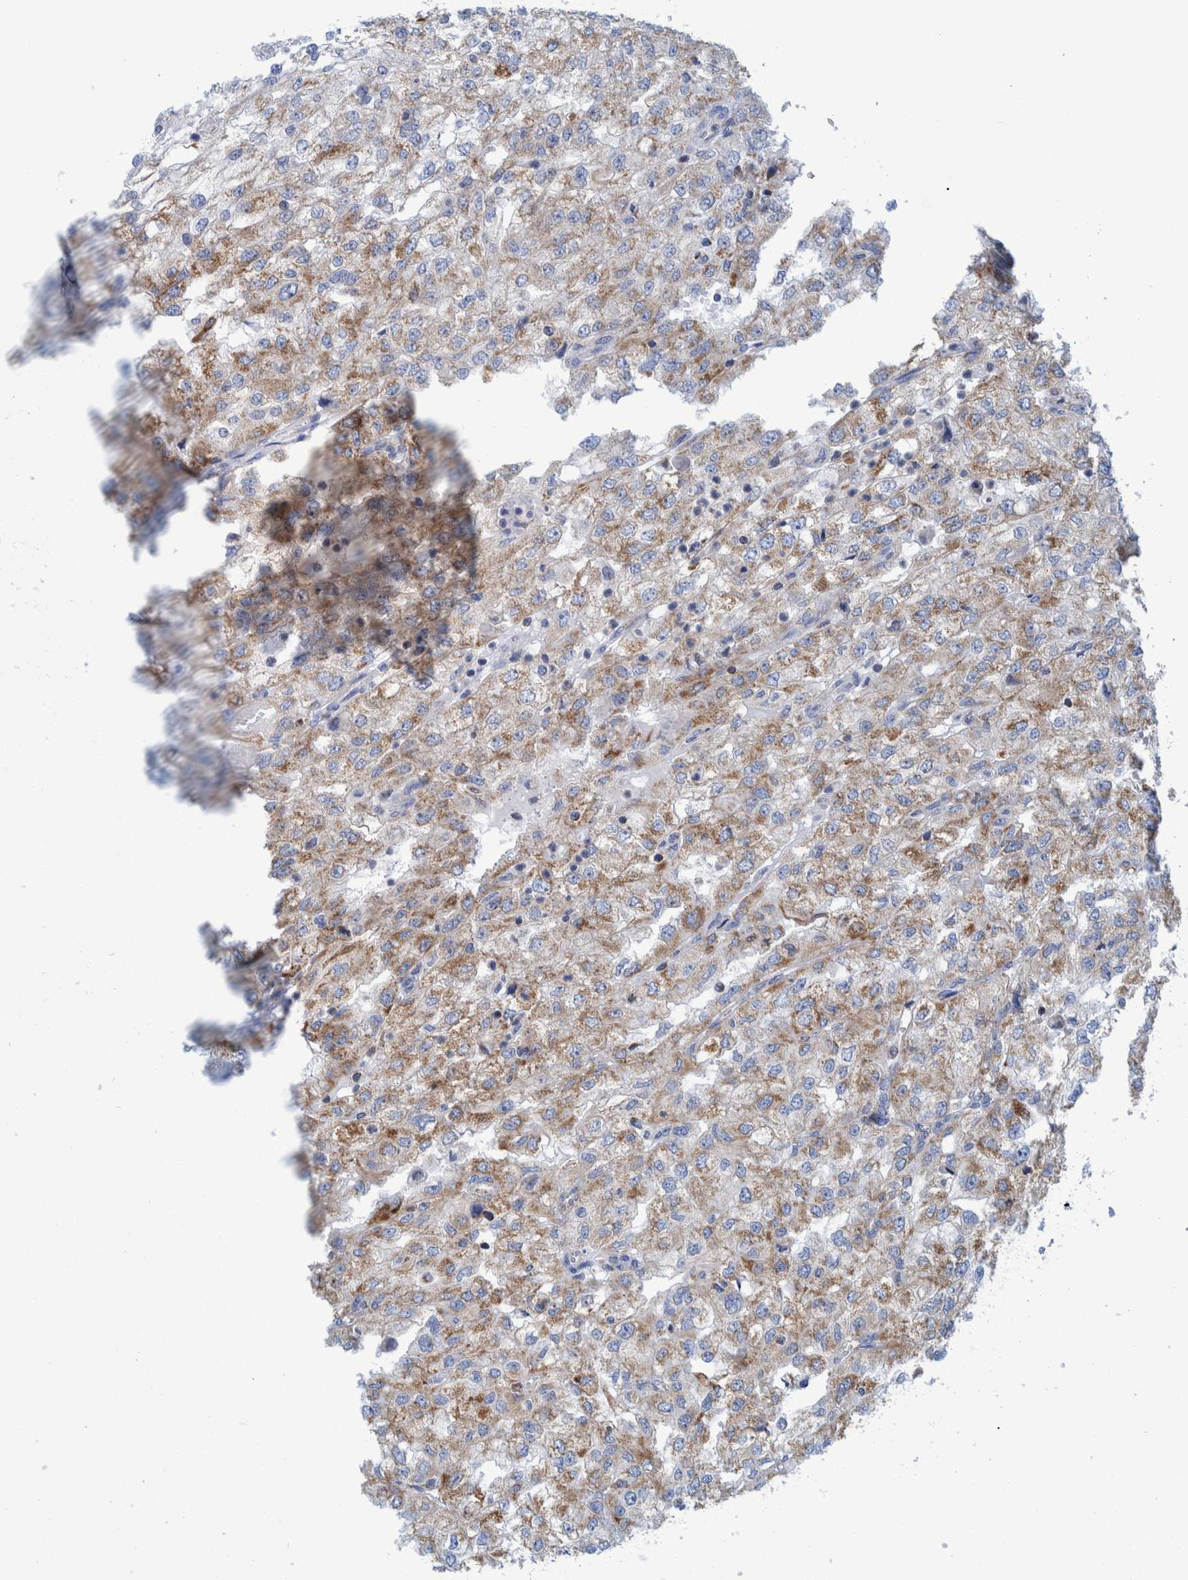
{"staining": {"intensity": "moderate", "quantity": "25%-75%", "location": "cytoplasmic/membranous"}, "tissue": "renal cancer", "cell_type": "Tumor cells", "image_type": "cancer", "snomed": [{"axis": "morphology", "description": "Adenocarcinoma, NOS"}, {"axis": "topography", "description": "Kidney"}], "caption": "Approximately 25%-75% of tumor cells in human renal cancer exhibit moderate cytoplasmic/membranous protein positivity as visualized by brown immunohistochemical staining.", "gene": "BZW2", "patient": {"sex": "female", "age": 54}}